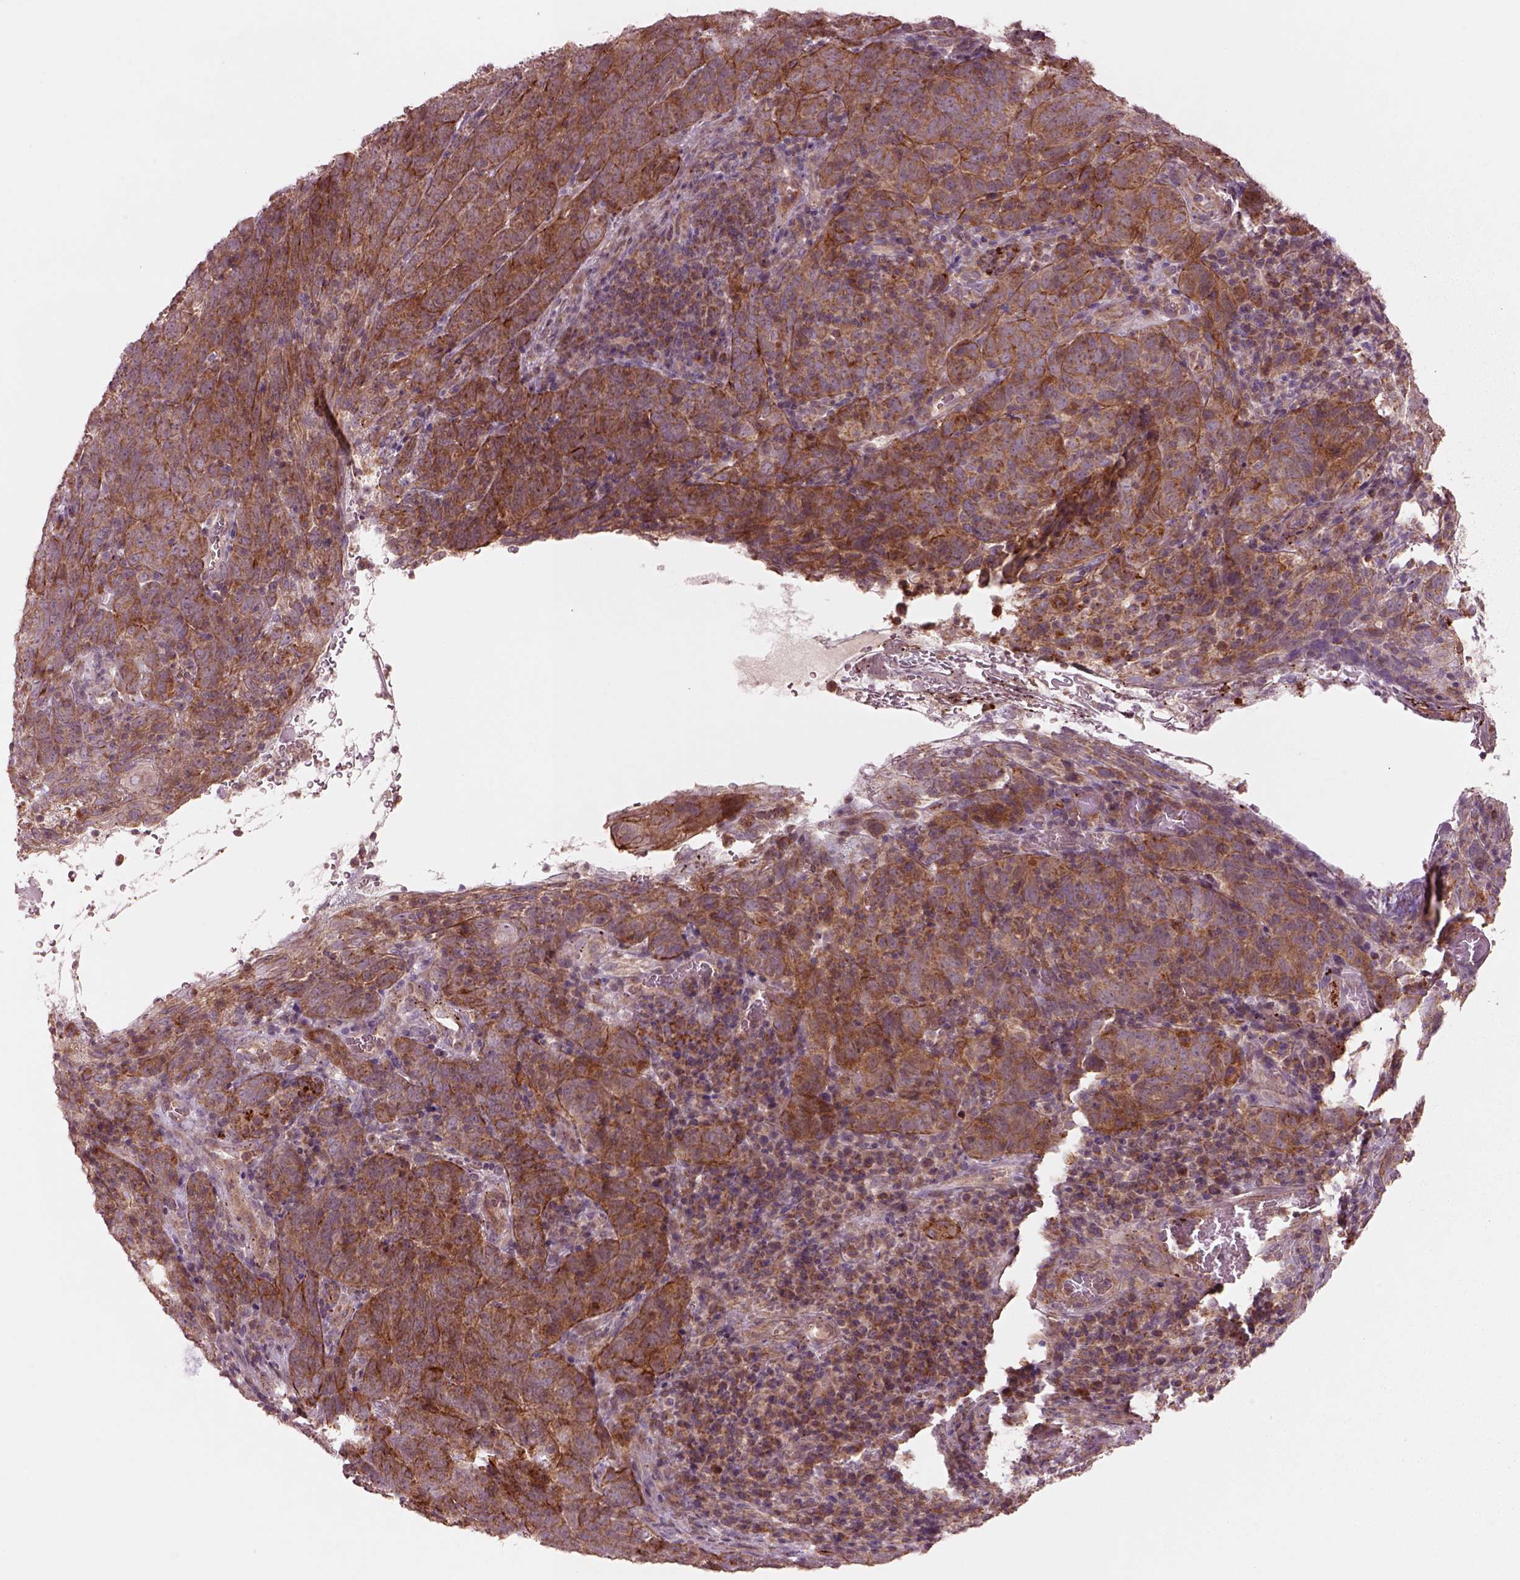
{"staining": {"intensity": "moderate", "quantity": ">75%", "location": "cytoplasmic/membranous"}, "tissue": "skin cancer", "cell_type": "Tumor cells", "image_type": "cancer", "snomed": [{"axis": "morphology", "description": "Squamous cell carcinoma, NOS"}, {"axis": "topography", "description": "Skin"}, {"axis": "topography", "description": "Anal"}], "caption": "Skin cancer (squamous cell carcinoma) tissue exhibits moderate cytoplasmic/membranous staining in about >75% of tumor cells, visualized by immunohistochemistry.", "gene": "SLC25A5", "patient": {"sex": "female", "age": 51}}